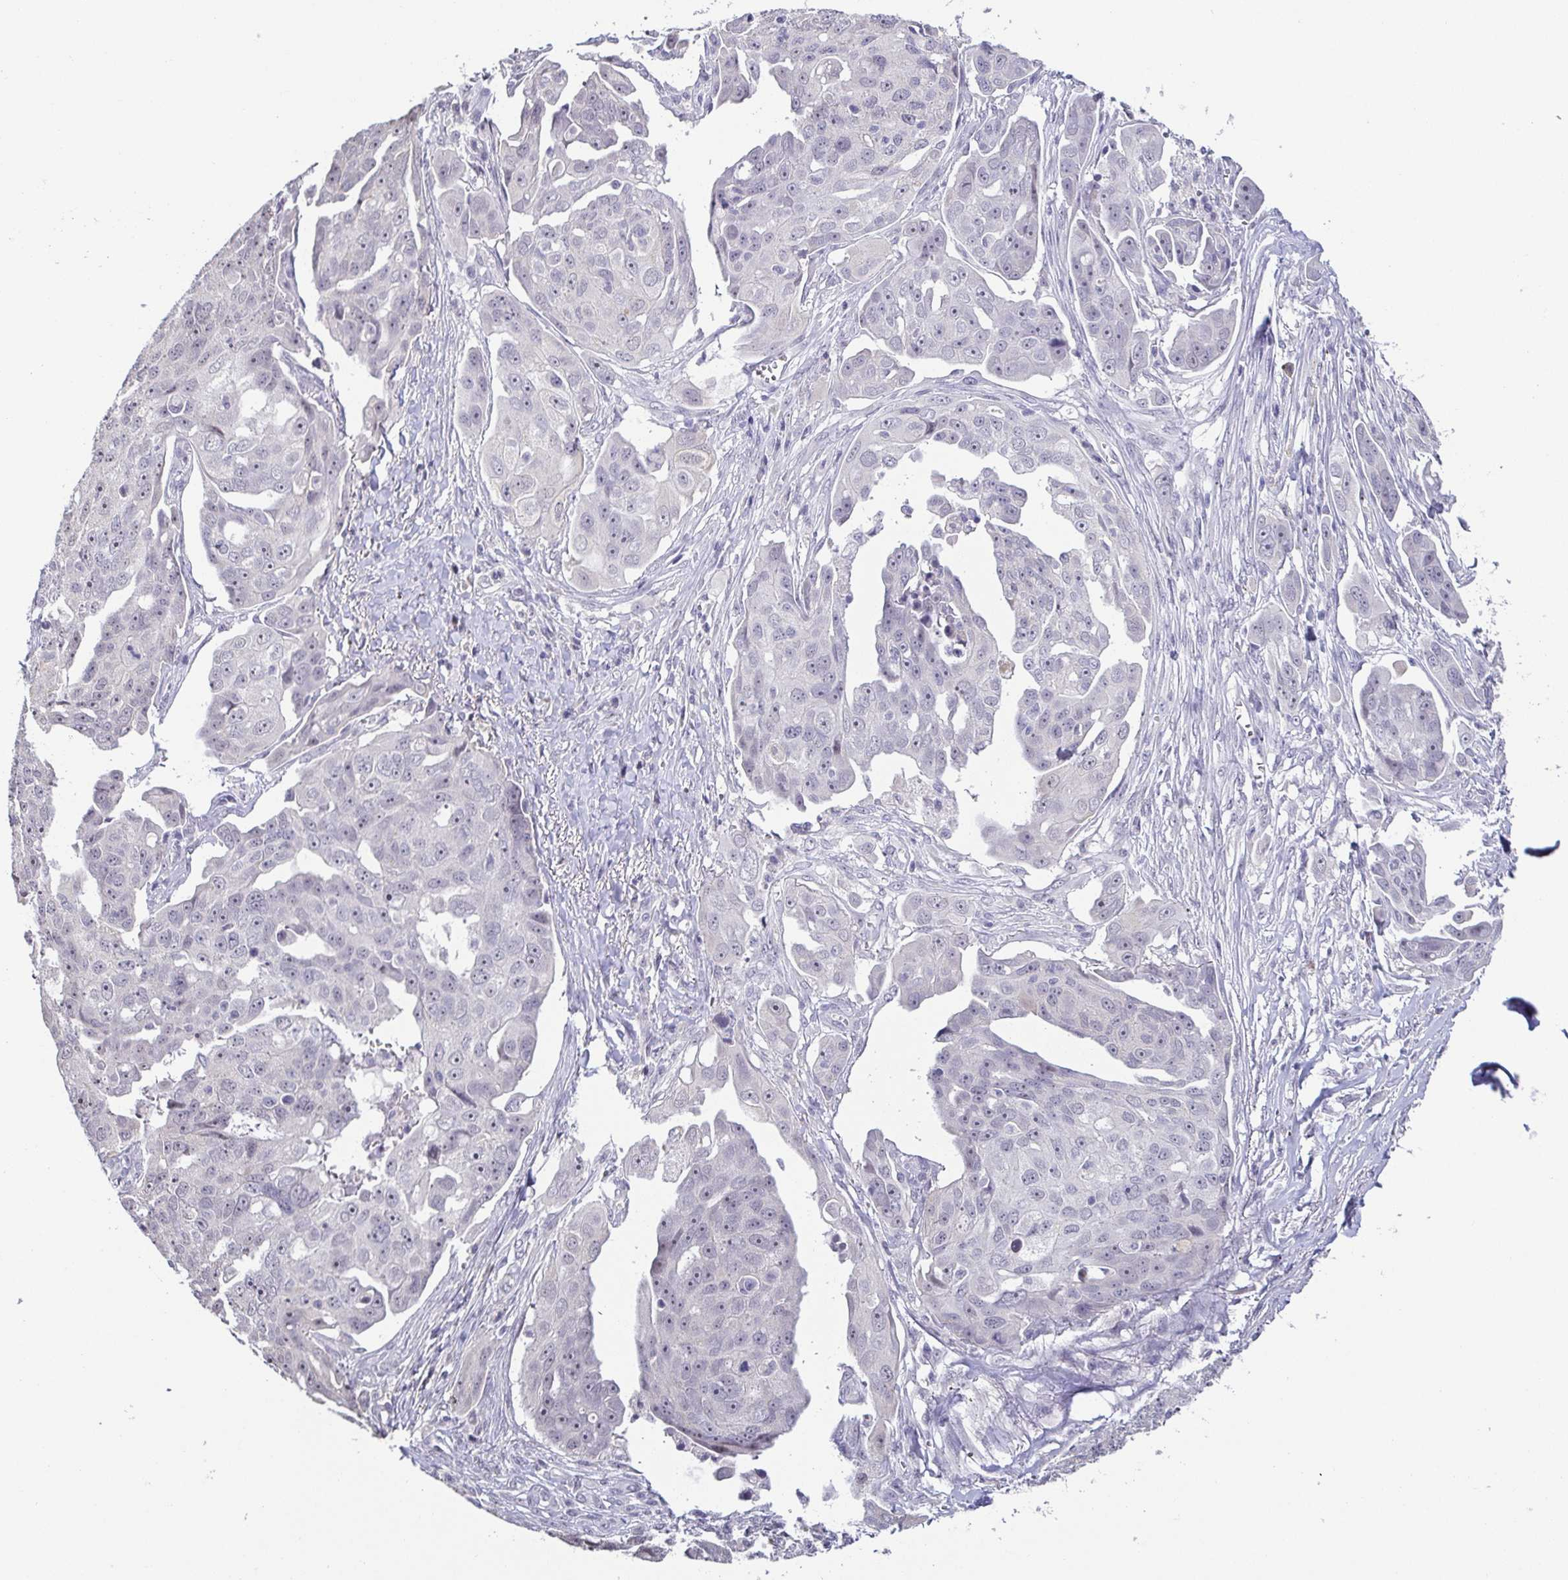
{"staining": {"intensity": "negative", "quantity": "none", "location": "none"}, "tissue": "ovarian cancer", "cell_type": "Tumor cells", "image_type": "cancer", "snomed": [{"axis": "morphology", "description": "Carcinoma, endometroid"}, {"axis": "topography", "description": "Ovary"}], "caption": "Human ovarian cancer stained for a protein using immunohistochemistry demonstrates no positivity in tumor cells.", "gene": "NEFH", "patient": {"sex": "female", "age": 70}}